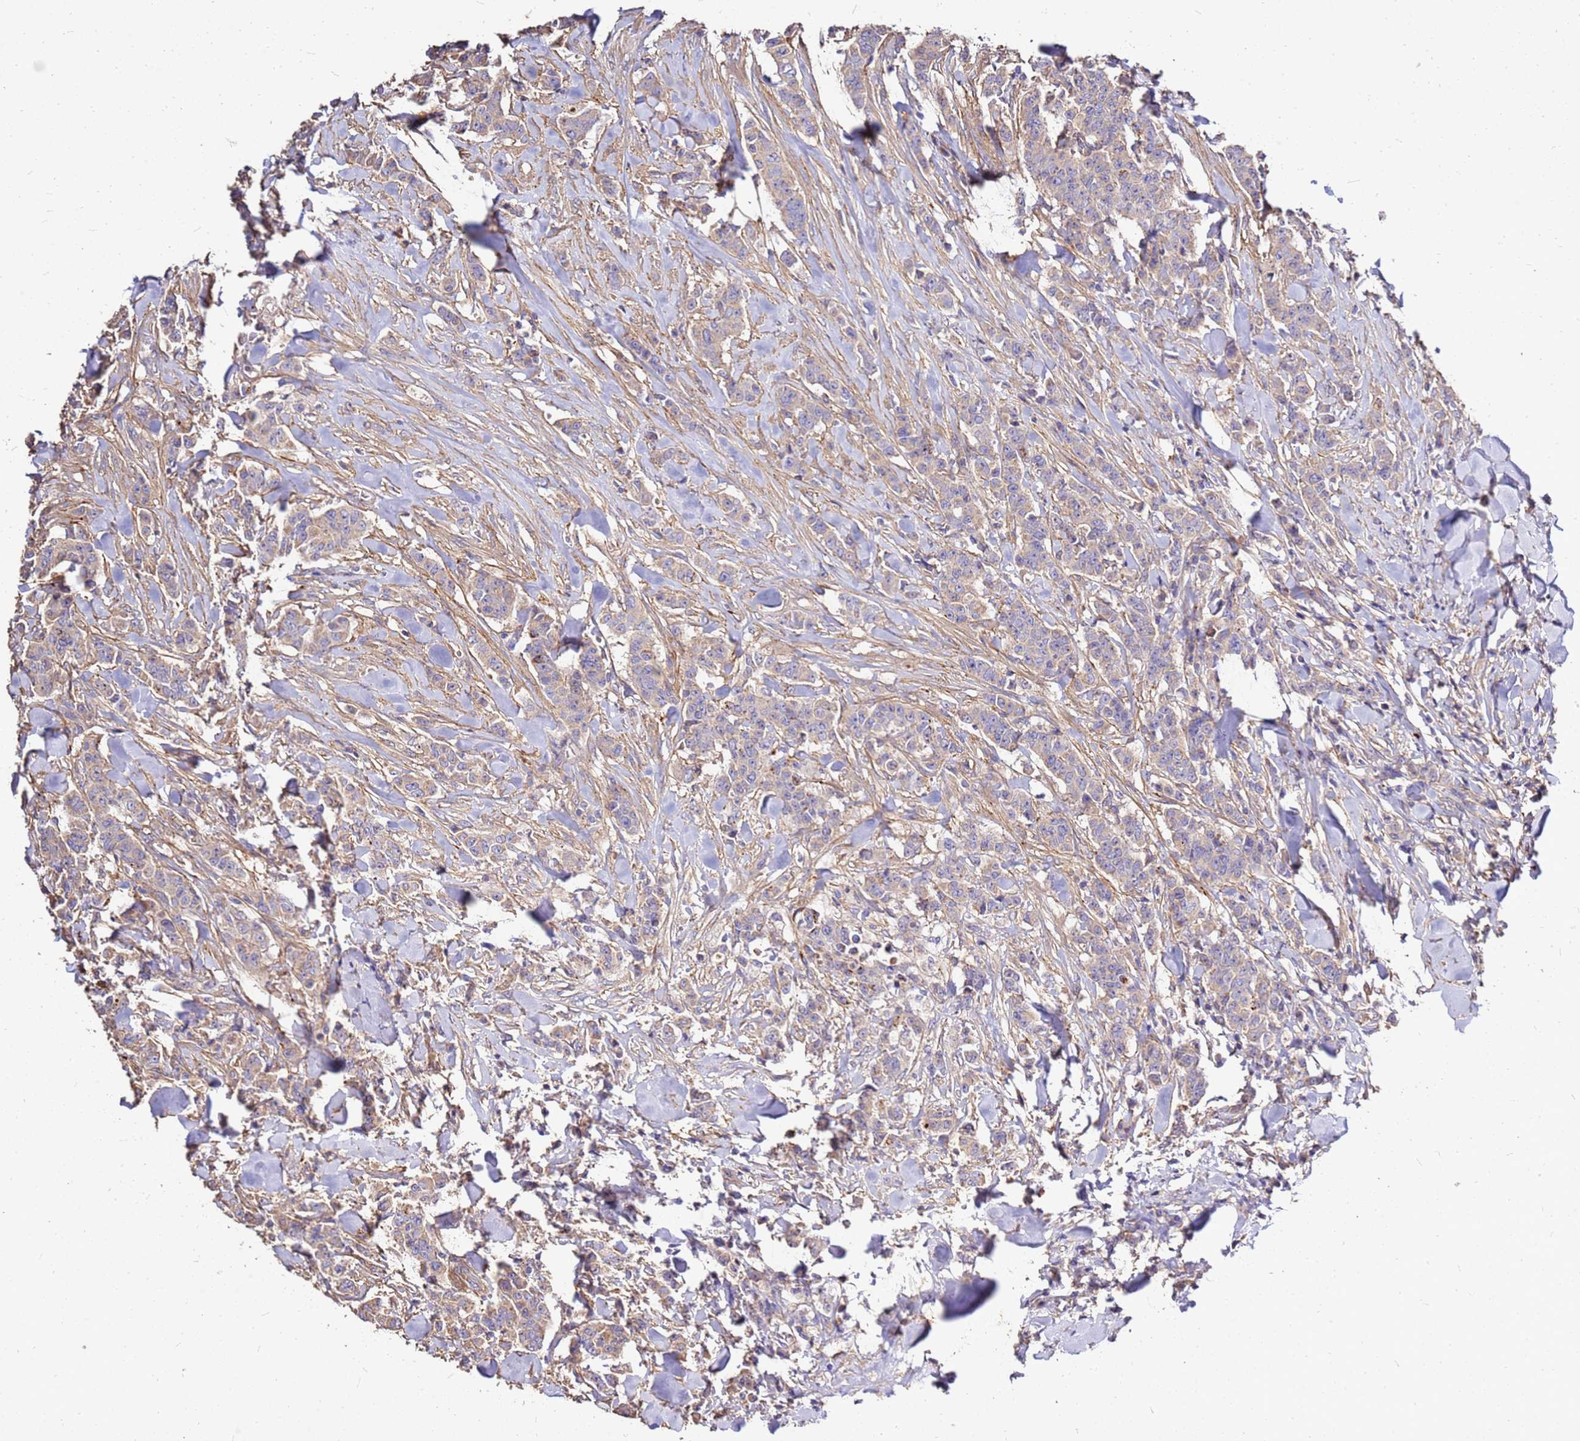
{"staining": {"intensity": "weak", "quantity": "<25%", "location": "cytoplasmic/membranous"}, "tissue": "breast cancer", "cell_type": "Tumor cells", "image_type": "cancer", "snomed": [{"axis": "morphology", "description": "Duct carcinoma"}, {"axis": "topography", "description": "Breast"}], "caption": "IHC image of neoplastic tissue: breast cancer stained with DAB reveals no significant protein staining in tumor cells.", "gene": "EXD3", "patient": {"sex": "female", "age": 40}}